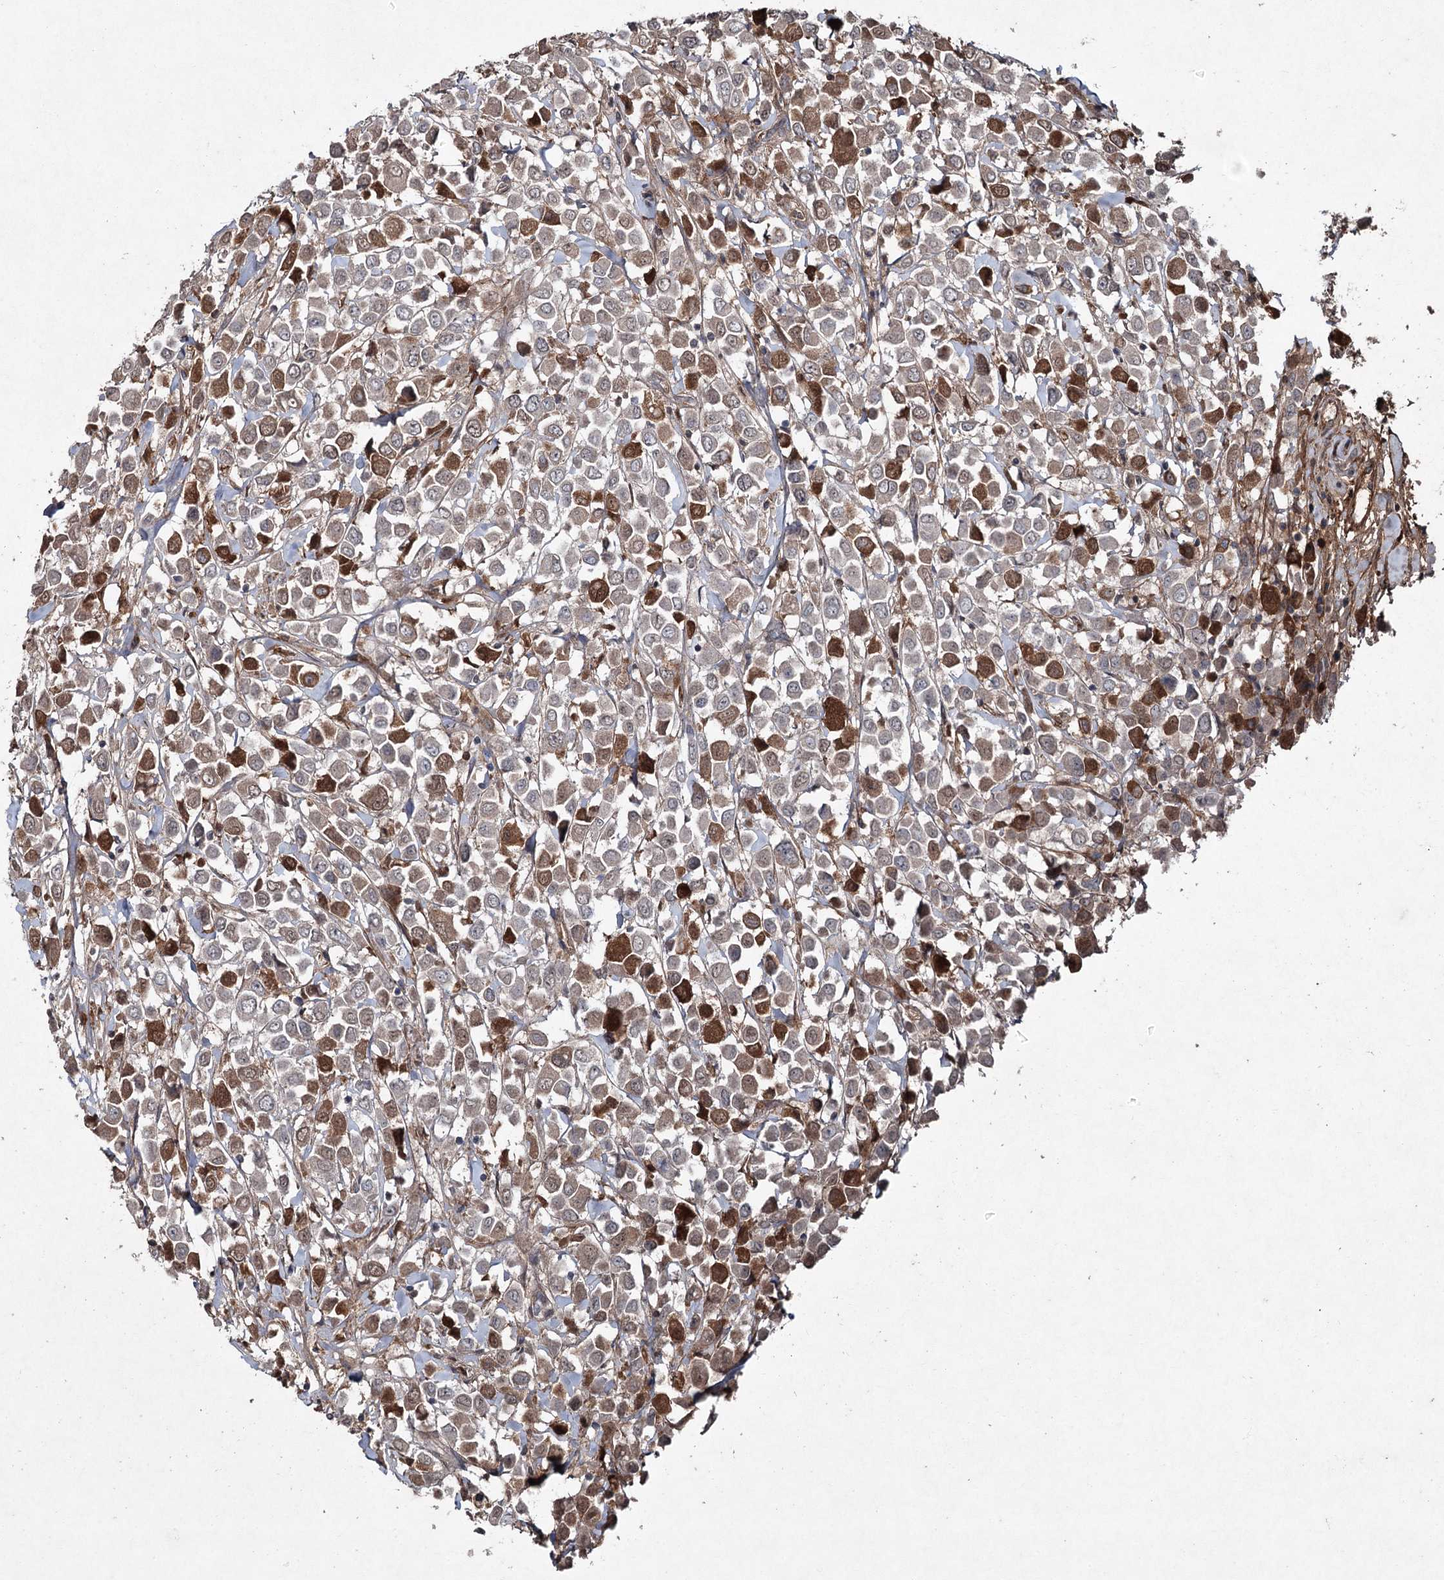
{"staining": {"intensity": "moderate", "quantity": "25%-75%", "location": "cytoplasmic/membranous"}, "tissue": "breast cancer", "cell_type": "Tumor cells", "image_type": "cancer", "snomed": [{"axis": "morphology", "description": "Duct carcinoma"}, {"axis": "topography", "description": "Breast"}], "caption": "An image of breast cancer (intraductal carcinoma) stained for a protein reveals moderate cytoplasmic/membranous brown staining in tumor cells.", "gene": "PGLYRP2", "patient": {"sex": "female", "age": 61}}